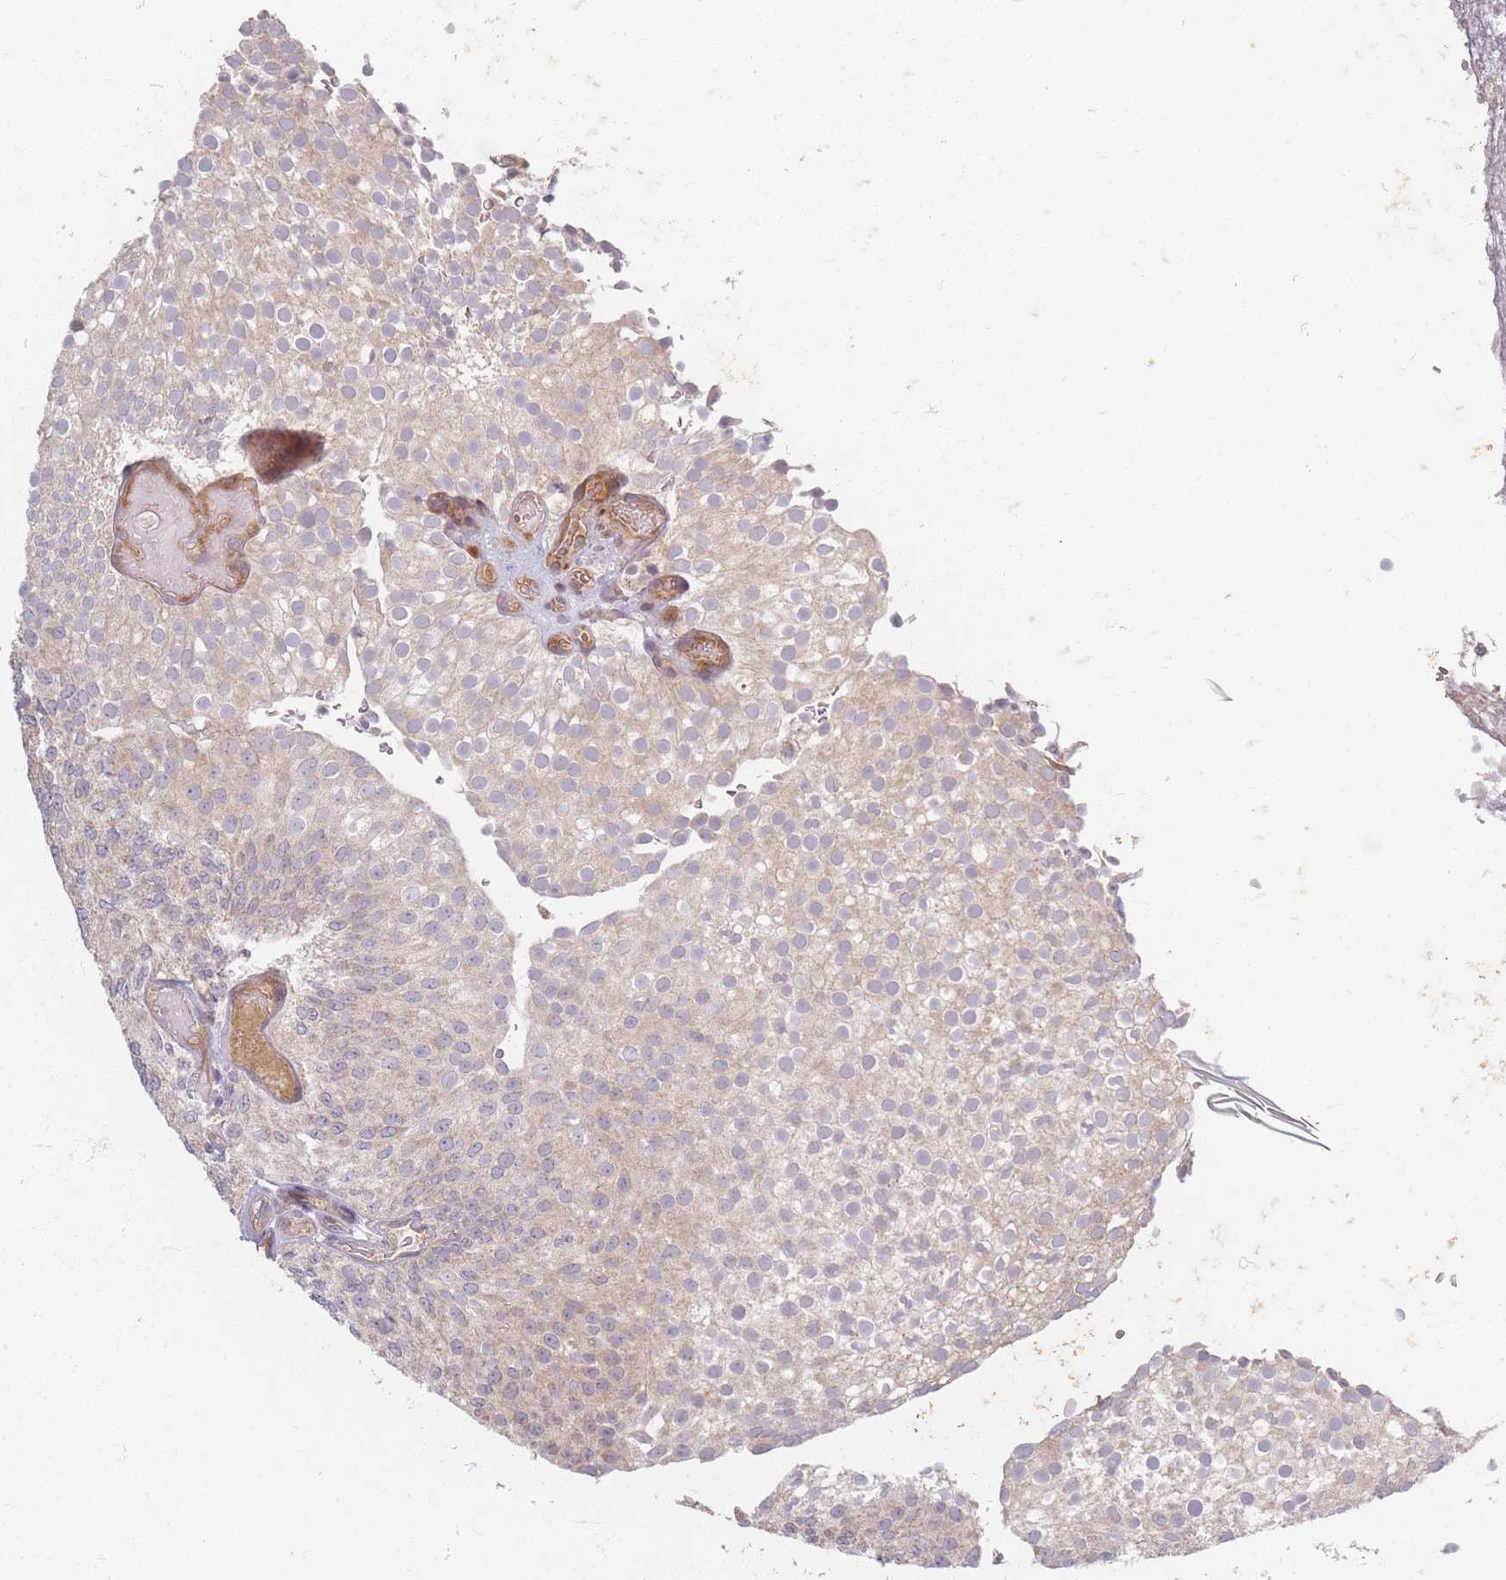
{"staining": {"intensity": "weak", "quantity": "<25%", "location": "cytoplasmic/membranous"}, "tissue": "urothelial cancer", "cell_type": "Tumor cells", "image_type": "cancer", "snomed": [{"axis": "morphology", "description": "Urothelial carcinoma, Low grade"}, {"axis": "topography", "description": "Urinary bladder"}], "caption": "An immunohistochemistry (IHC) micrograph of urothelial carcinoma (low-grade) is shown. There is no staining in tumor cells of urothelial carcinoma (low-grade). (Immunohistochemistry, brightfield microscopy, high magnification).", "gene": "SMIM14", "patient": {"sex": "male", "age": 78}}